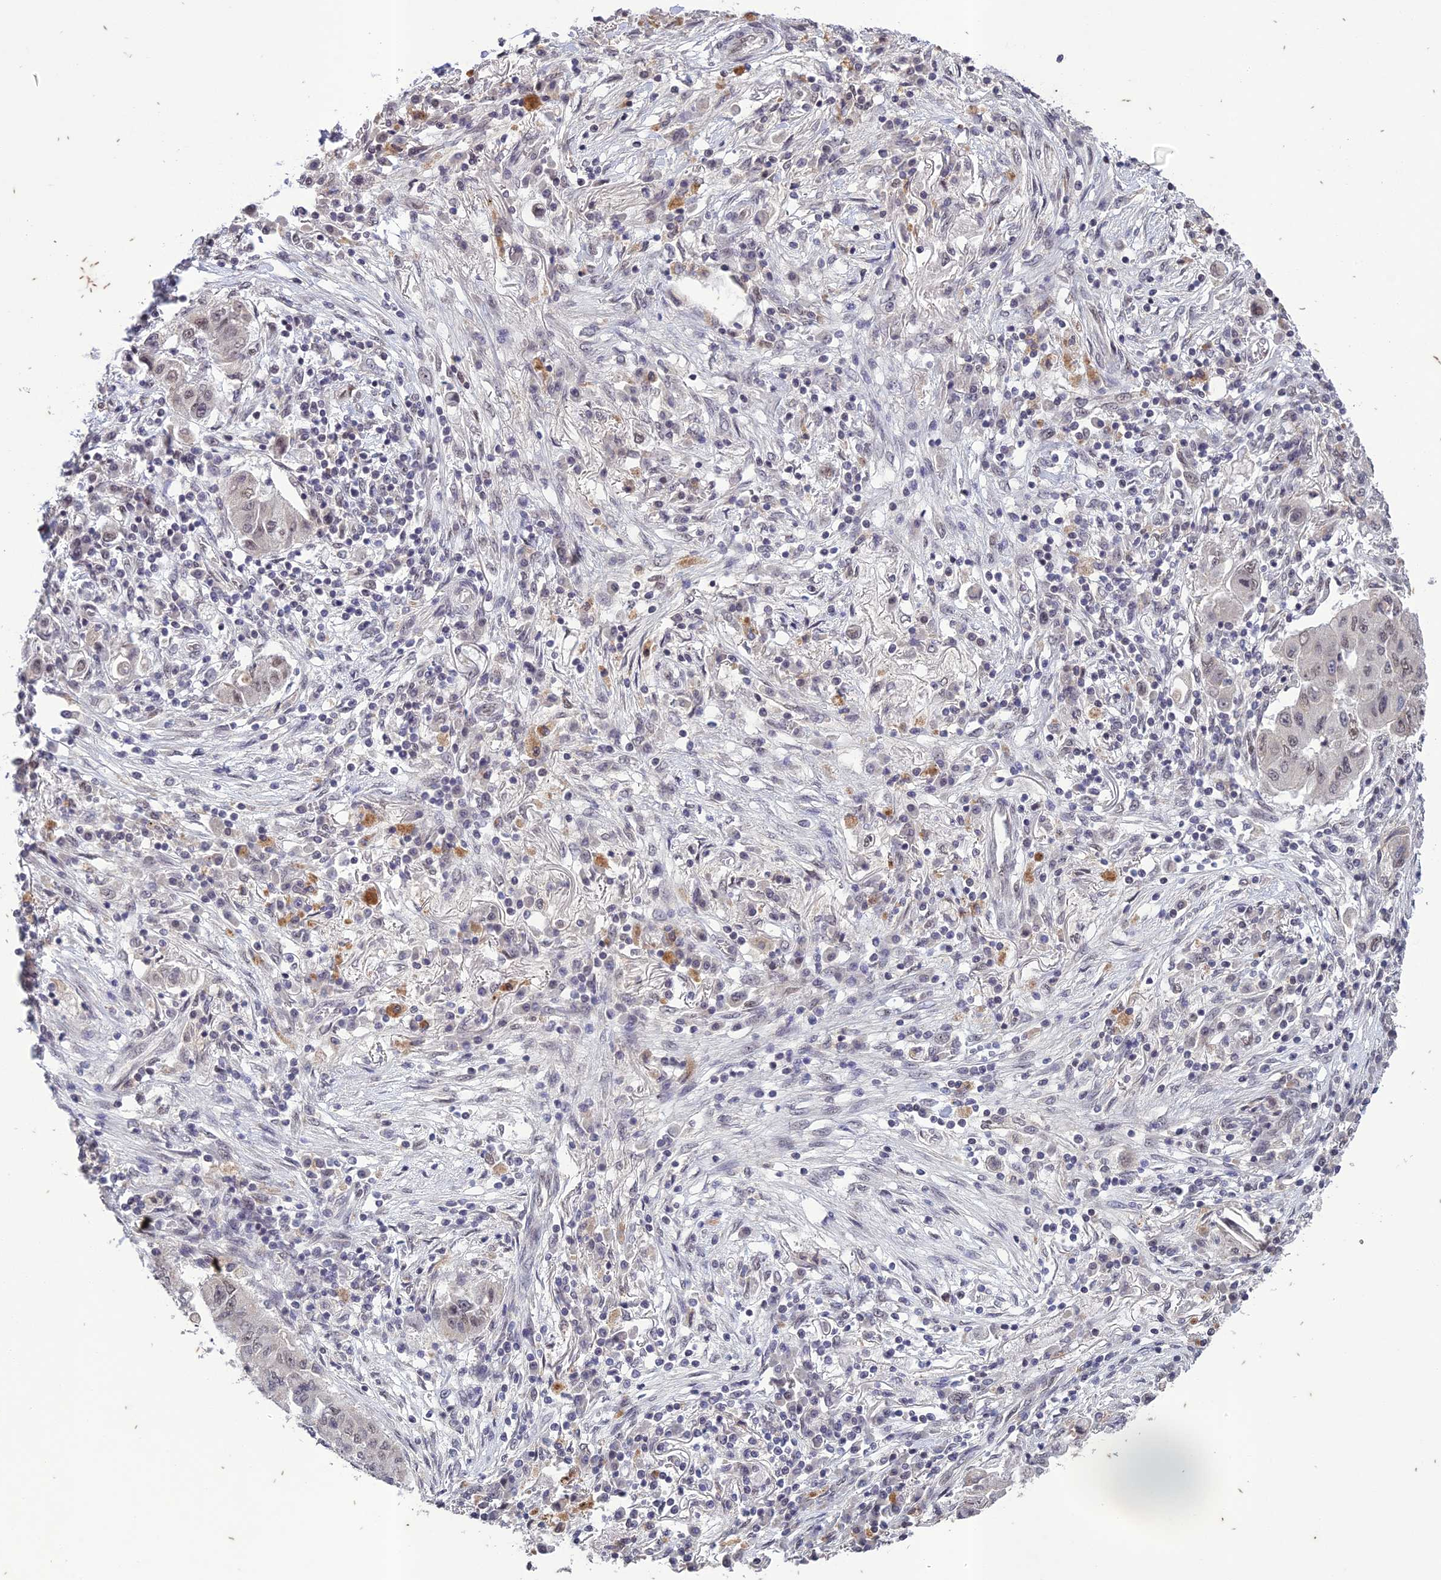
{"staining": {"intensity": "weak", "quantity": "25%-75%", "location": "nuclear"}, "tissue": "lung cancer", "cell_type": "Tumor cells", "image_type": "cancer", "snomed": [{"axis": "morphology", "description": "Squamous cell carcinoma, NOS"}, {"axis": "topography", "description": "Lung"}], "caption": "This is an image of immunohistochemistry staining of lung cancer, which shows weak expression in the nuclear of tumor cells.", "gene": "POP4", "patient": {"sex": "male", "age": 74}}